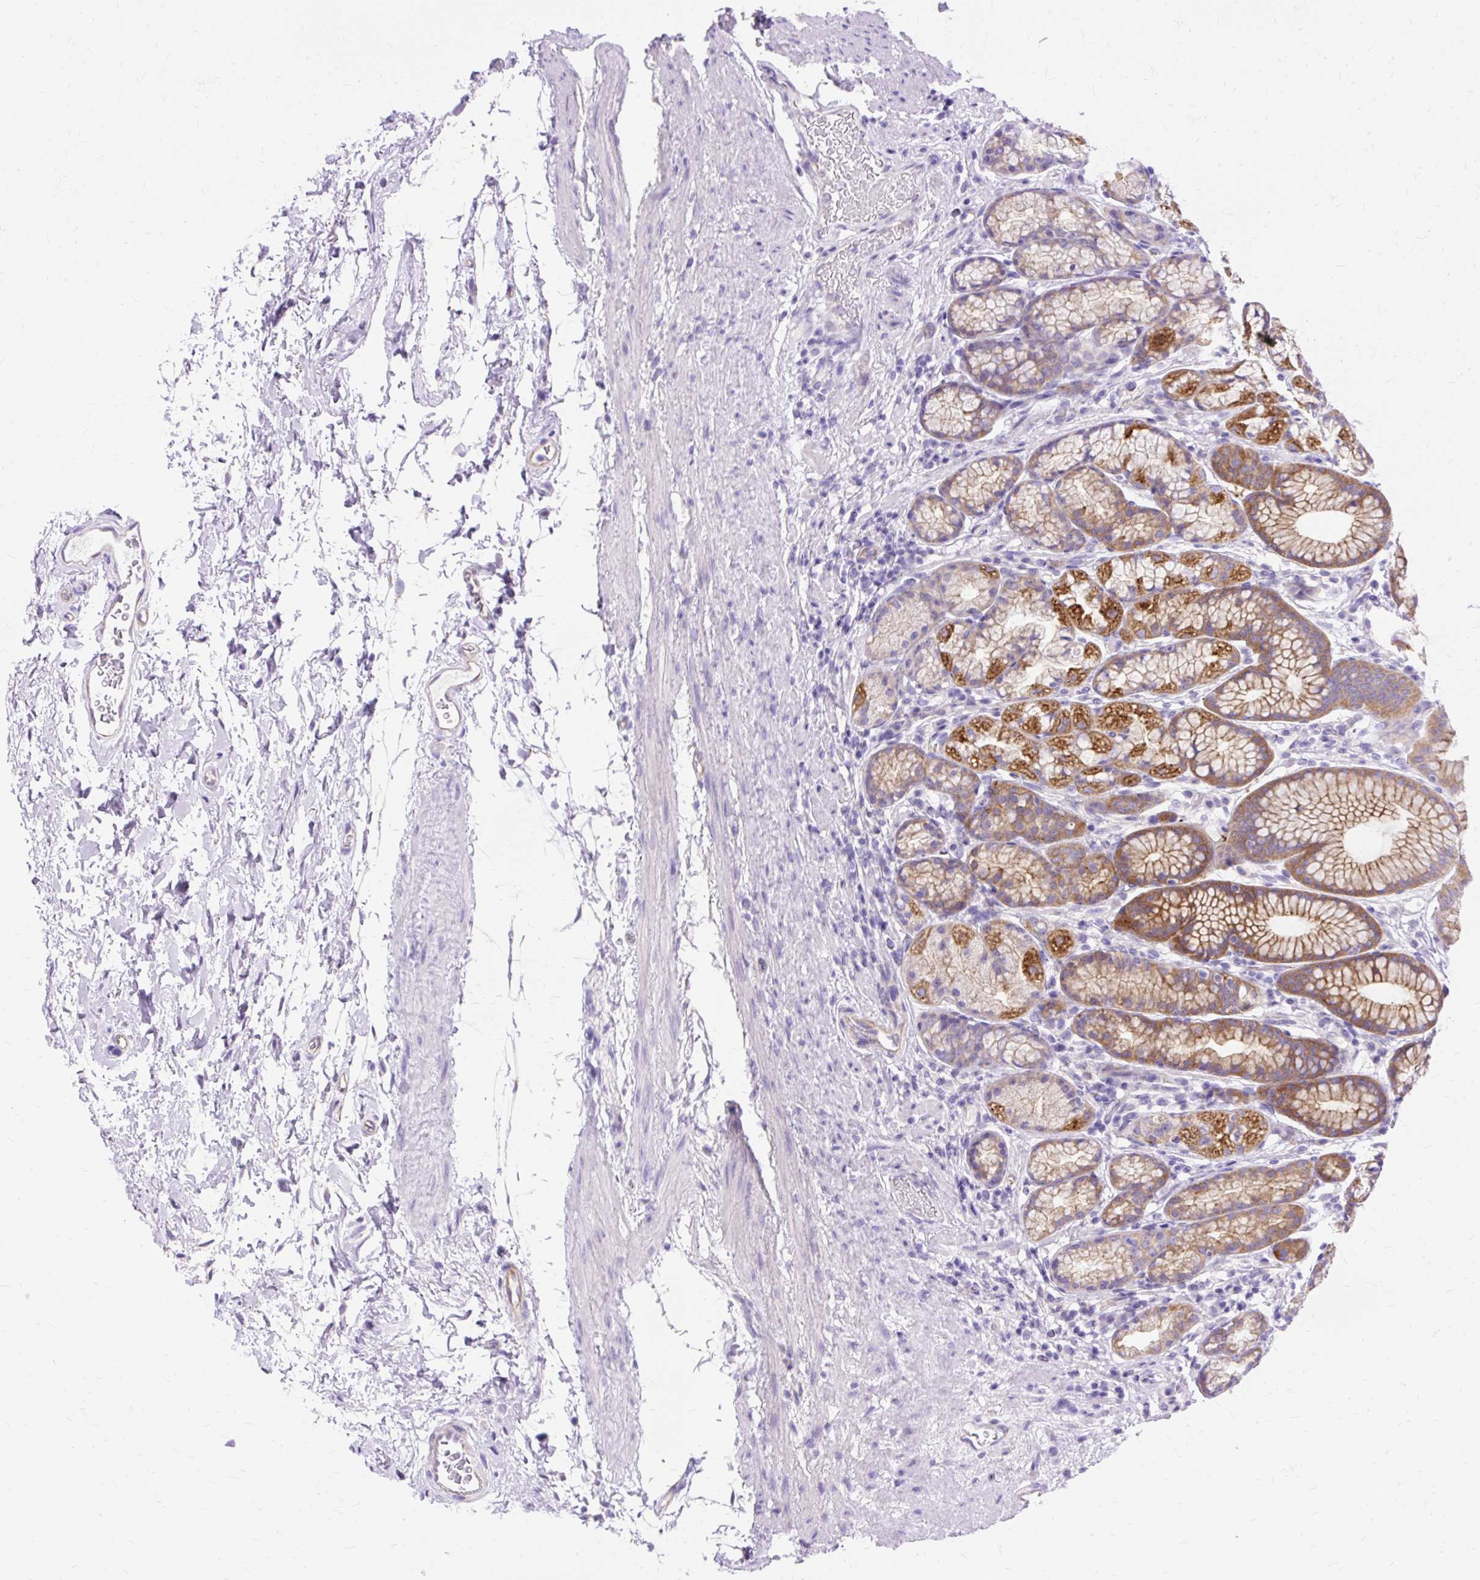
{"staining": {"intensity": "moderate", "quantity": "25%-75%", "location": "cytoplasmic/membranous"}, "tissue": "stomach", "cell_type": "Glandular cells", "image_type": "normal", "snomed": [{"axis": "morphology", "description": "Normal tissue, NOS"}, {"axis": "topography", "description": "Stomach, lower"}], "caption": "Stomach stained for a protein exhibits moderate cytoplasmic/membranous positivity in glandular cells.", "gene": "MYO6", "patient": {"sex": "male", "age": 67}}